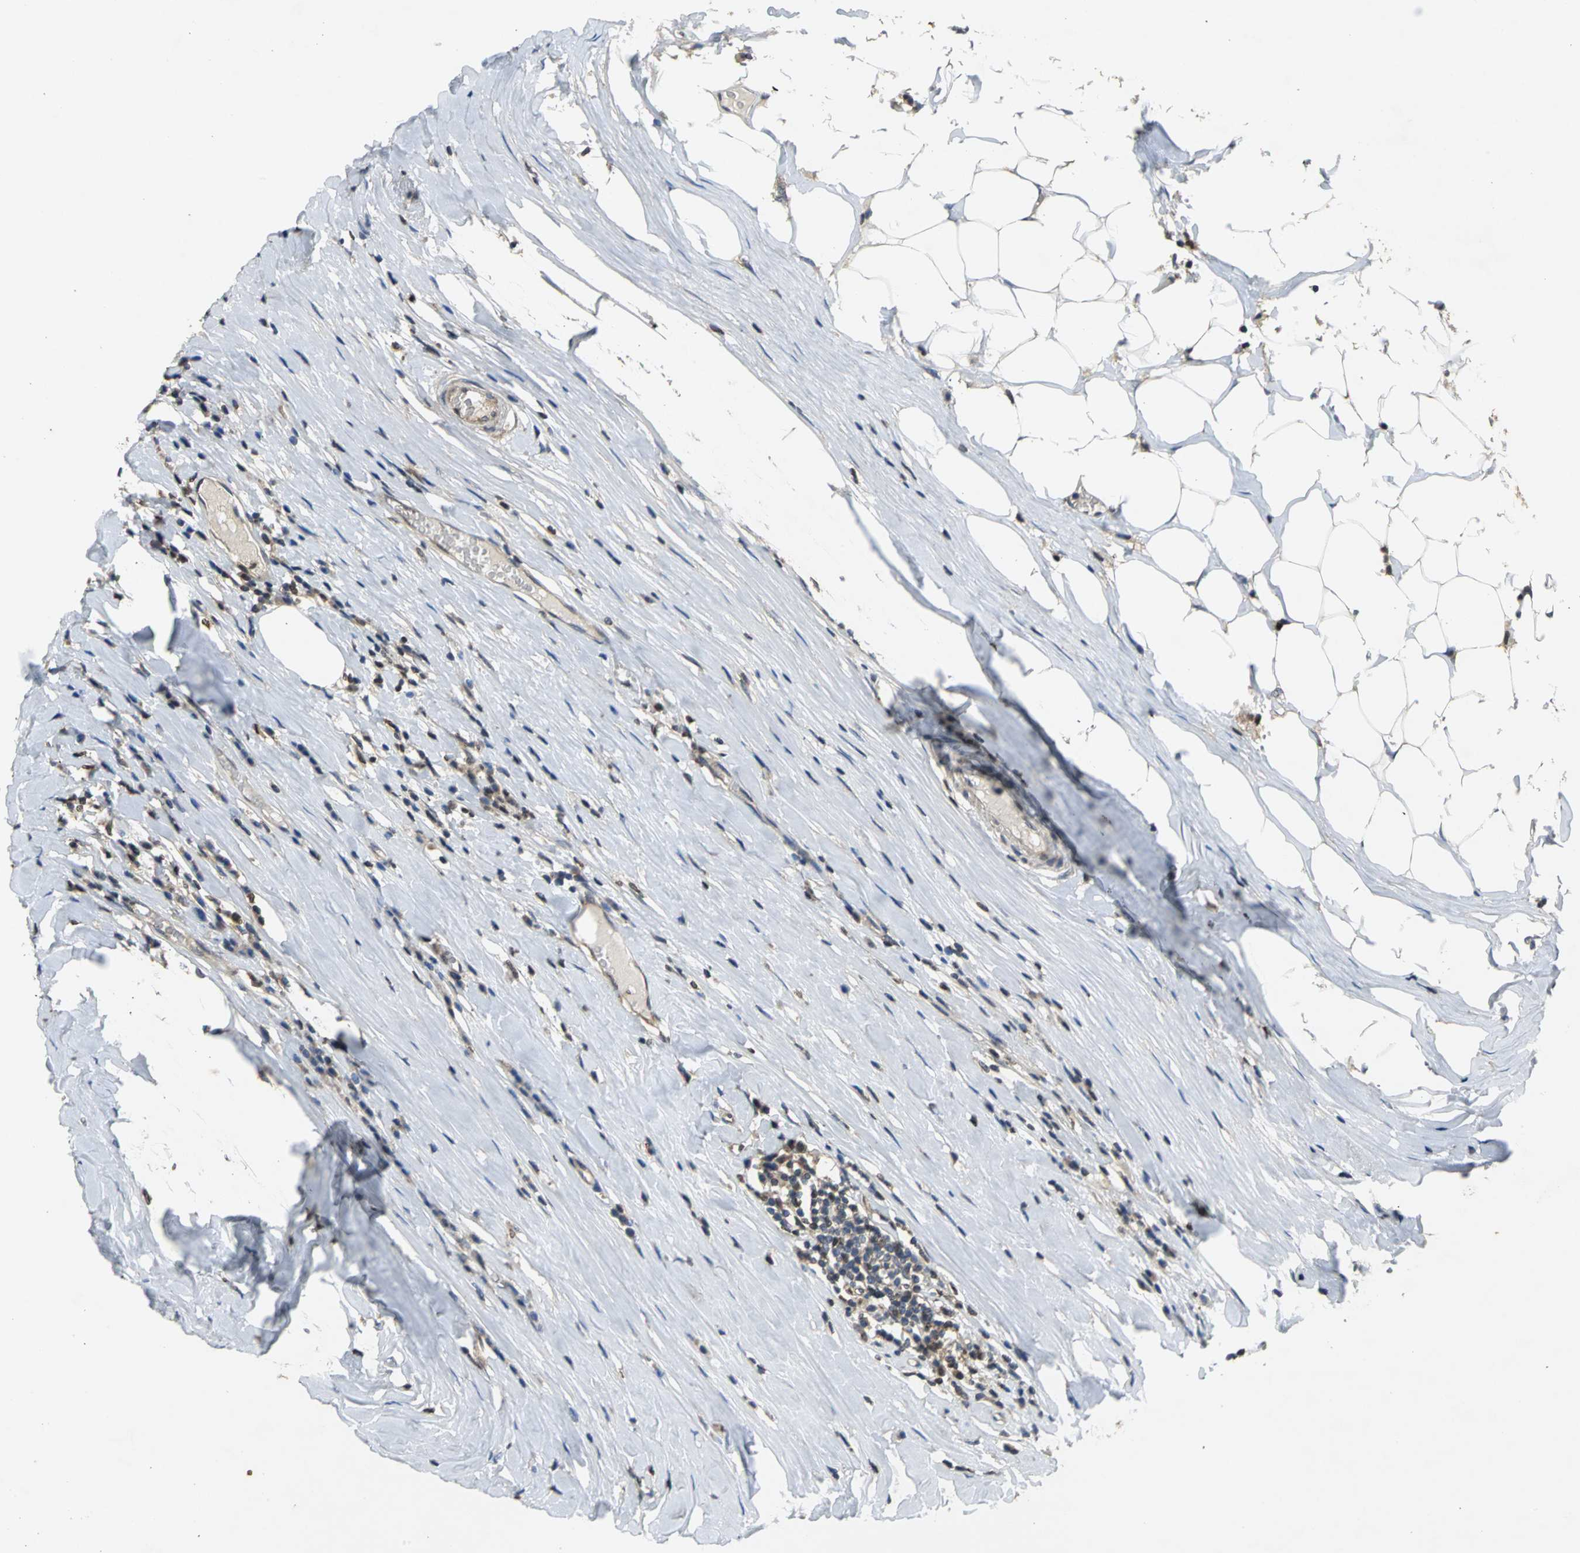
{"staining": {"intensity": "moderate", "quantity": ">75%", "location": "cytoplasmic/membranous,nuclear"}, "tissue": "head and neck cancer", "cell_type": "Tumor cells", "image_type": "cancer", "snomed": [{"axis": "morphology", "description": "Adenocarcinoma, NOS"}, {"axis": "topography", "description": "Salivary gland"}, {"axis": "topography", "description": "Head-Neck"}], "caption": "Immunohistochemical staining of human head and neck adenocarcinoma displays medium levels of moderate cytoplasmic/membranous and nuclear protein expression in about >75% of tumor cells. Immunohistochemistry (ihc) stains the protein in brown and the nuclei are stained blue.", "gene": "AHR", "patient": {"sex": "female", "age": 65}}